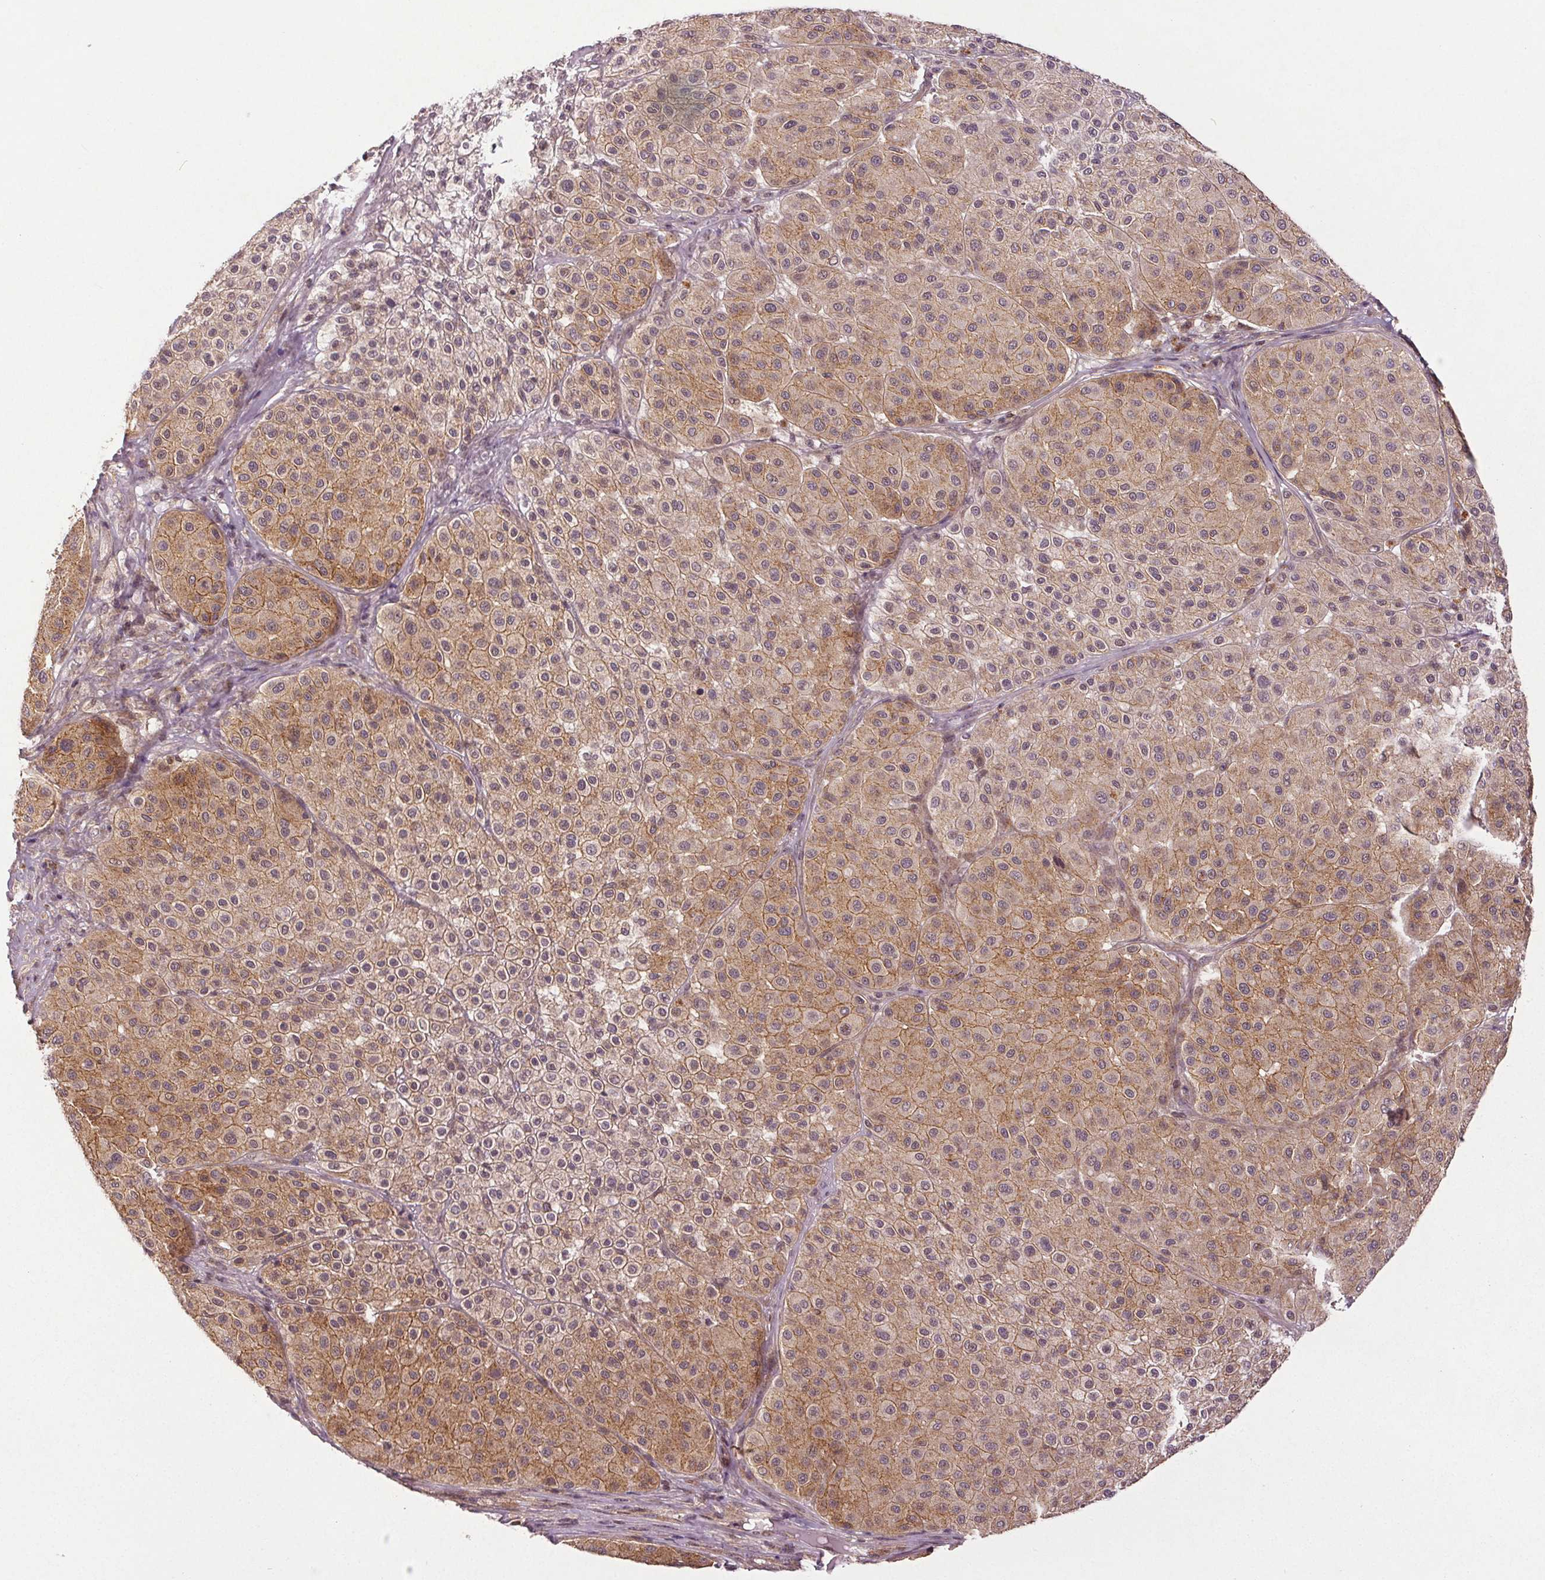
{"staining": {"intensity": "moderate", "quantity": "25%-75%", "location": "cytoplasmic/membranous"}, "tissue": "melanoma", "cell_type": "Tumor cells", "image_type": "cancer", "snomed": [{"axis": "morphology", "description": "Malignant melanoma, Metastatic site"}, {"axis": "topography", "description": "Smooth muscle"}], "caption": "A high-resolution image shows immunohistochemistry staining of malignant melanoma (metastatic site), which exhibits moderate cytoplasmic/membranous staining in approximately 25%-75% of tumor cells.", "gene": "EPHB3", "patient": {"sex": "male", "age": 41}}